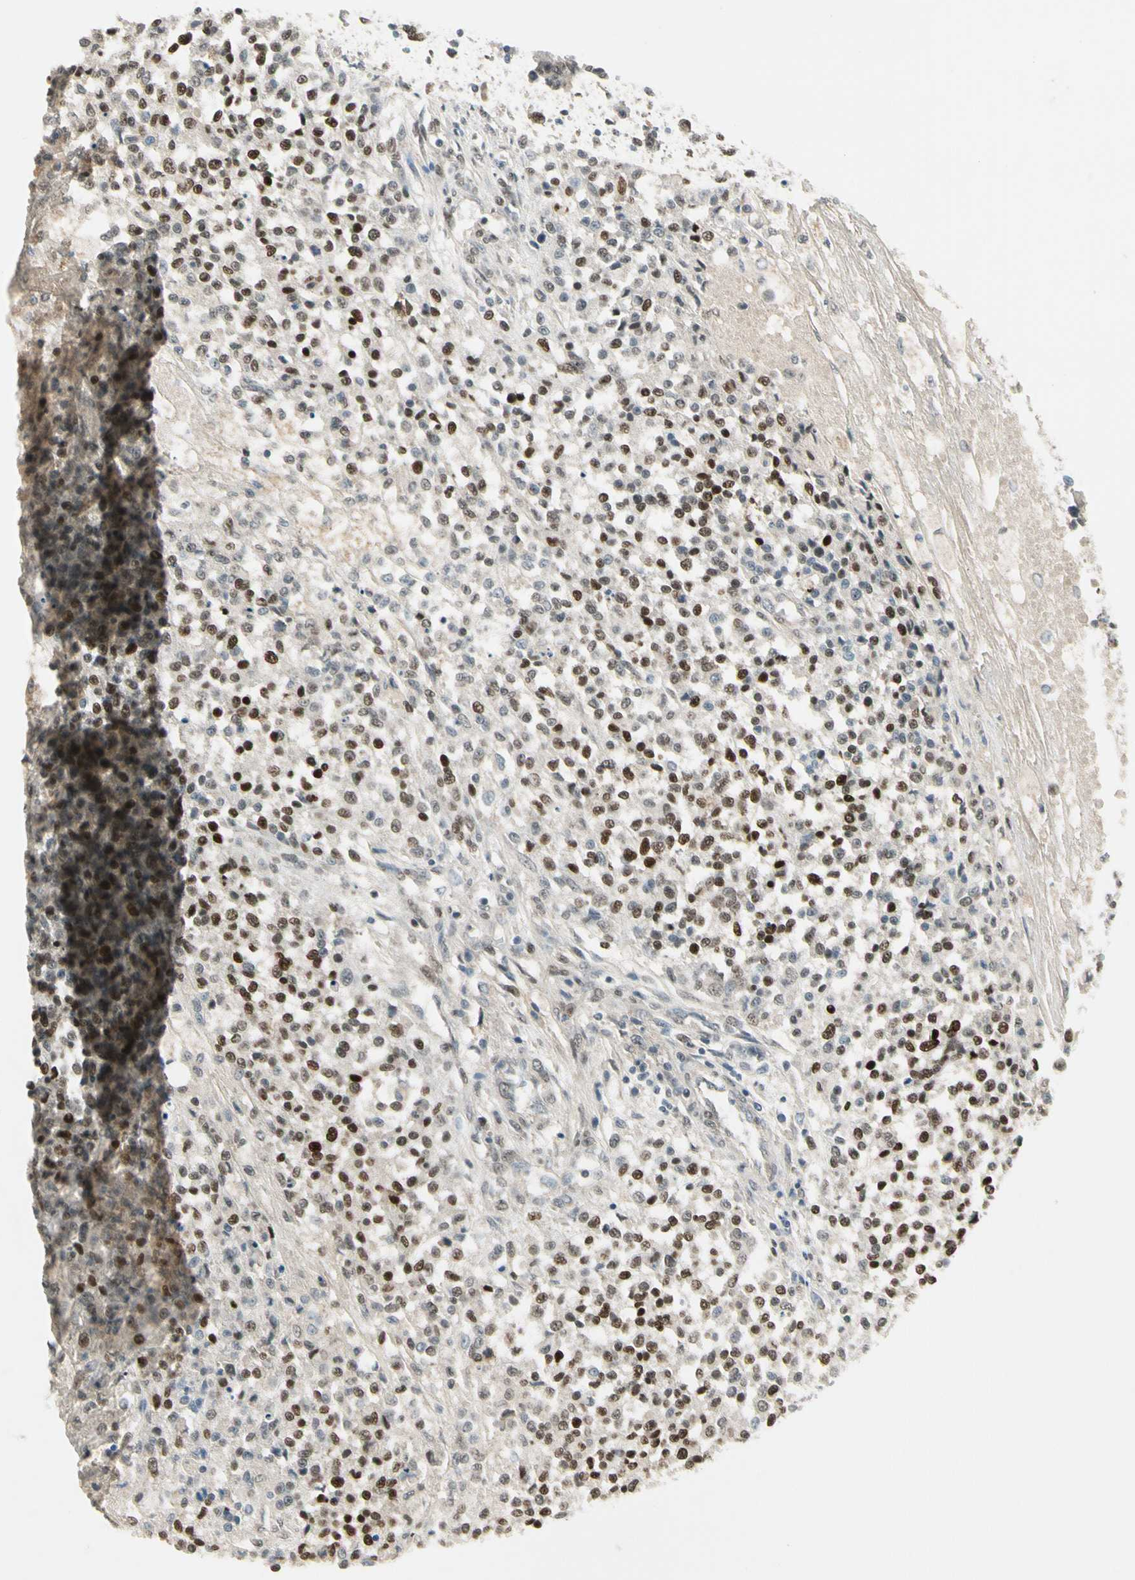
{"staining": {"intensity": "moderate", "quantity": ">75%", "location": "nuclear"}, "tissue": "testis cancer", "cell_type": "Tumor cells", "image_type": "cancer", "snomed": [{"axis": "morphology", "description": "Seminoma, NOS"}, {"axis": "topography", "description": "Testis"}], "caption": "There is medium levels of moderate nuclear expression in tumor cells of testis cancer, as demonstrated by immunohistochemical staining (brown color).", "gene": "GTF3A", "patient": {"sex": "male", "age": 59}}